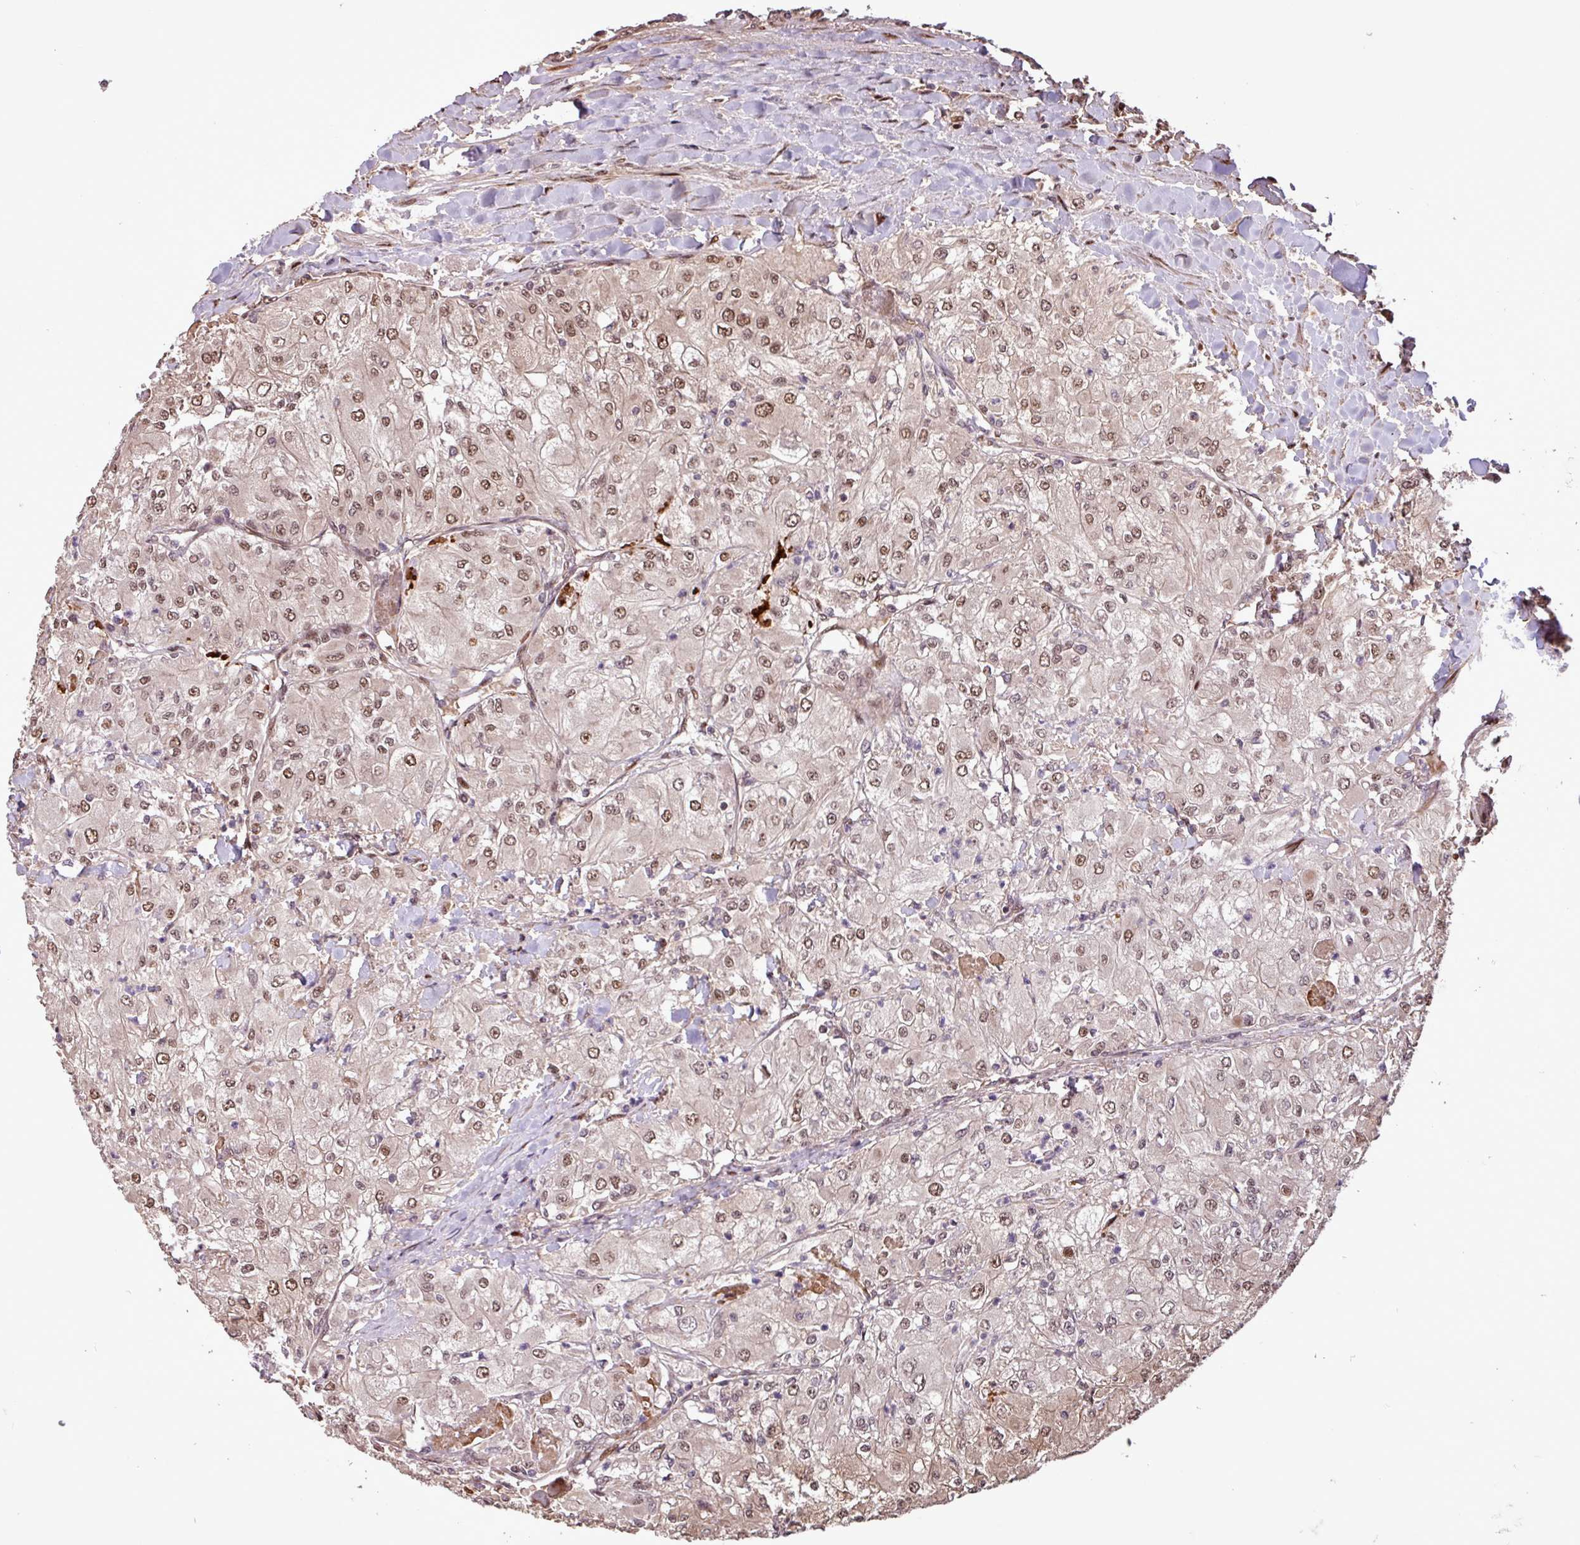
{"staining": {"intensity": "moderate", "quantity": "25%-75%", "location": "nuclear"}, "tissue": "renal cancer", "cell_type": "Tumor cells", "image_type": "cancer", "snomed": [{"axis": "morphology", "description": "Adenocarcinoma, NOS"}, {"axis": "topography", "description": "Kidney"}], "caption": "A brown stain shows moderate nuclear staining of a protein in adenocarcinoma (renal) tumor cells.", "gene": "SLC22A24", "patient": {"sex": "male", "age": 80}}